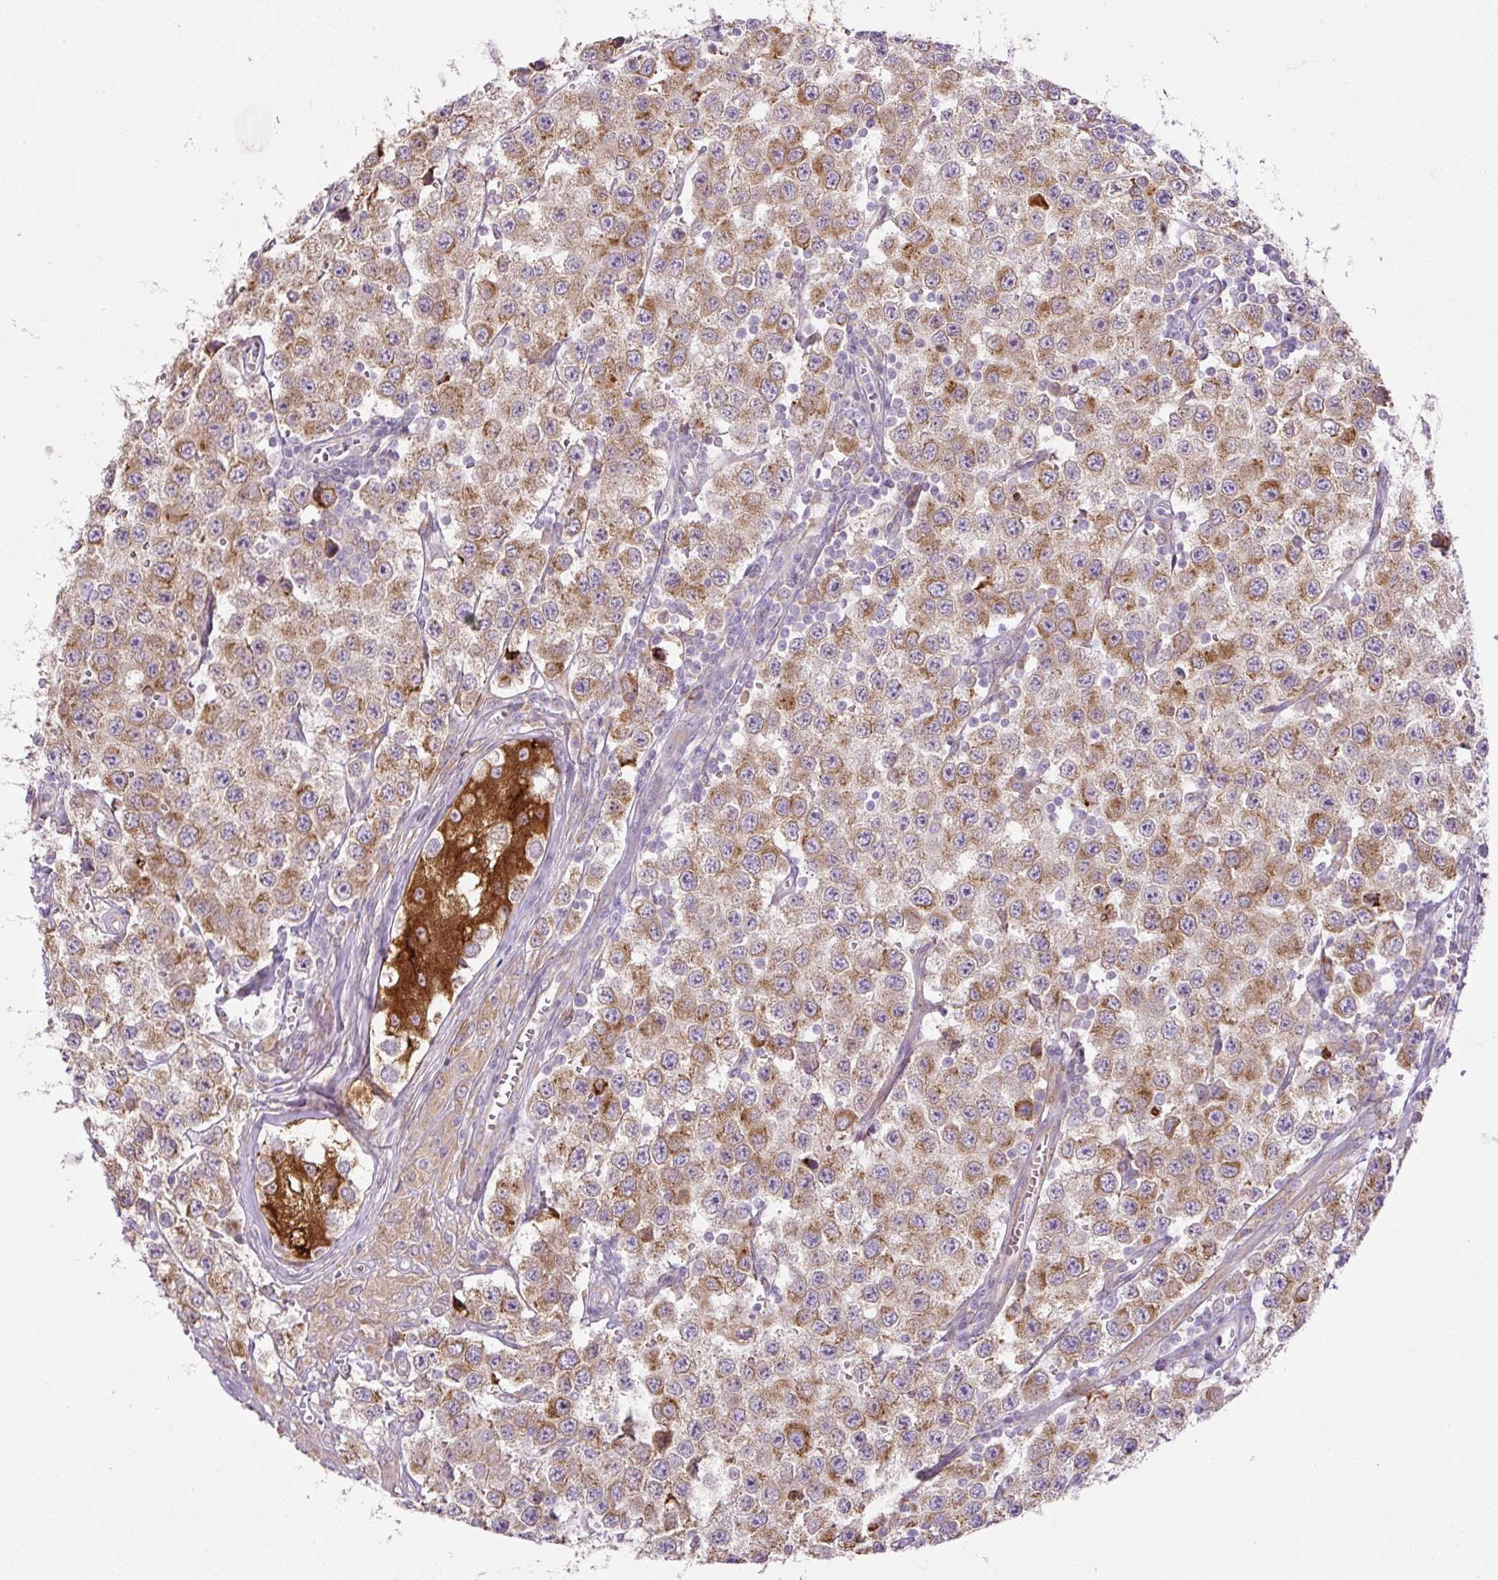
{"staining": {"intensity": "moderate", "quantity": "25%-75%", "location": "cytoplasmic/membranous"}, "tissue": "testis cancer", "cell_type": "Tumor cells", "image_type": "cancer", "snomed": [{"axis": "morphology", "description": "Seminoma, NOS"}, {"axis": "topography", "description": "Testis"}], "caption": "The histopathology image displays immunohistochemical staining of testis seminoma. There is moderate cytoplasmic/membranous expression is appreciated in about 25%-75% of tumor cells. The staining was performed using DAB (3,3'-diaminobenzidine) to visualize the protein expression in brown, while the nuclei were stained in blue with hematoxylin (Magnification: 20x).", "gene": "POFUT1", "patient": {"sex": "male", "age": 34}}